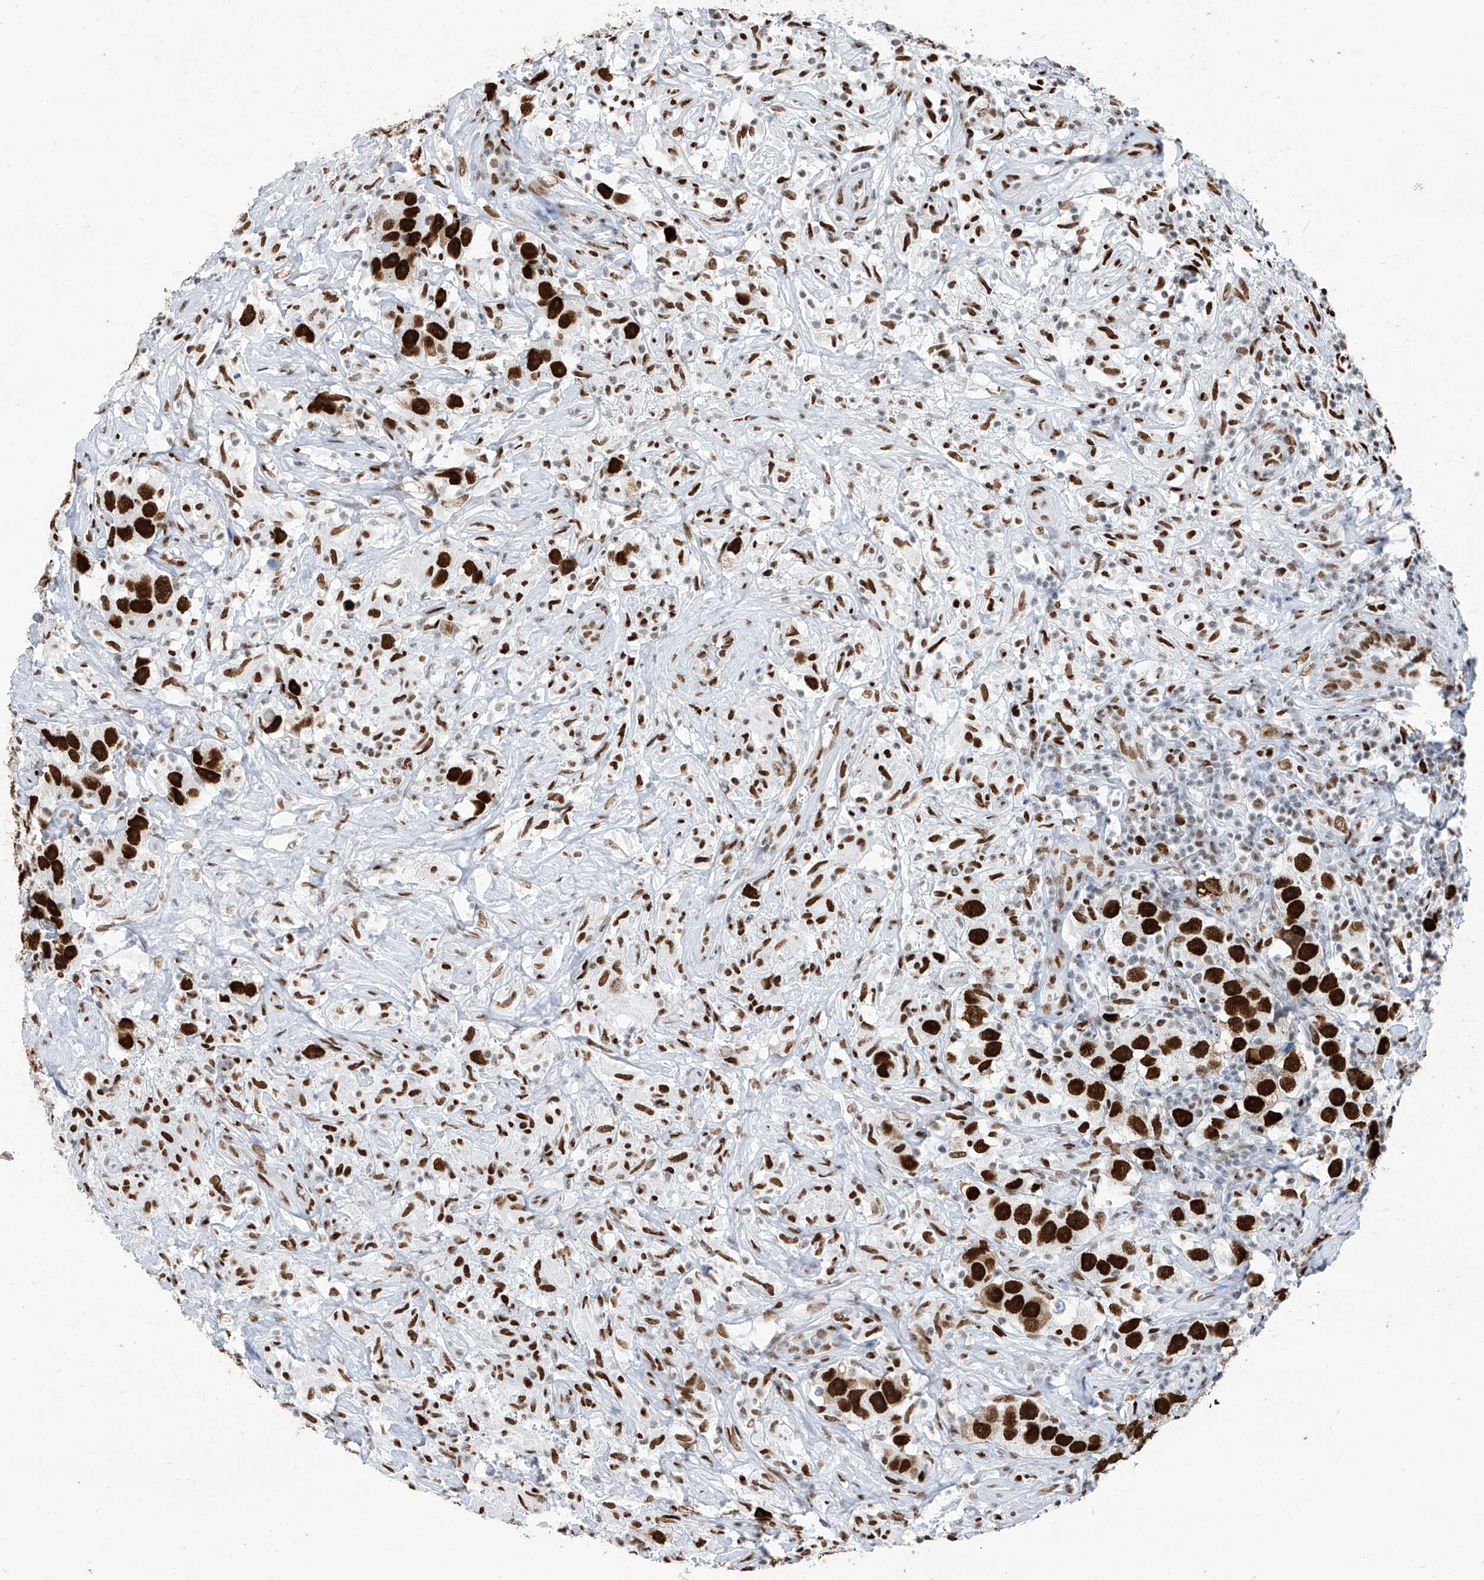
{"staining": {"intensity": "strong", "quantity": ">75%", "location": "nuclear"}, "tissue": "testis cancer", "cell_type": "Tumor cells", "image_type": "cancer", "snomed": [{"axis": "morphology", "description": "Seminoma, NOS"}, {"axis": "topography", "description": "Testis"}], "caption": "Protein expression analysis of human testis cancer (seminoma) reveals strong nuclear staining in about >75% of tumor cells.", "gene": "KHSRP", "patient": {"sex": "male", "age": 49}}